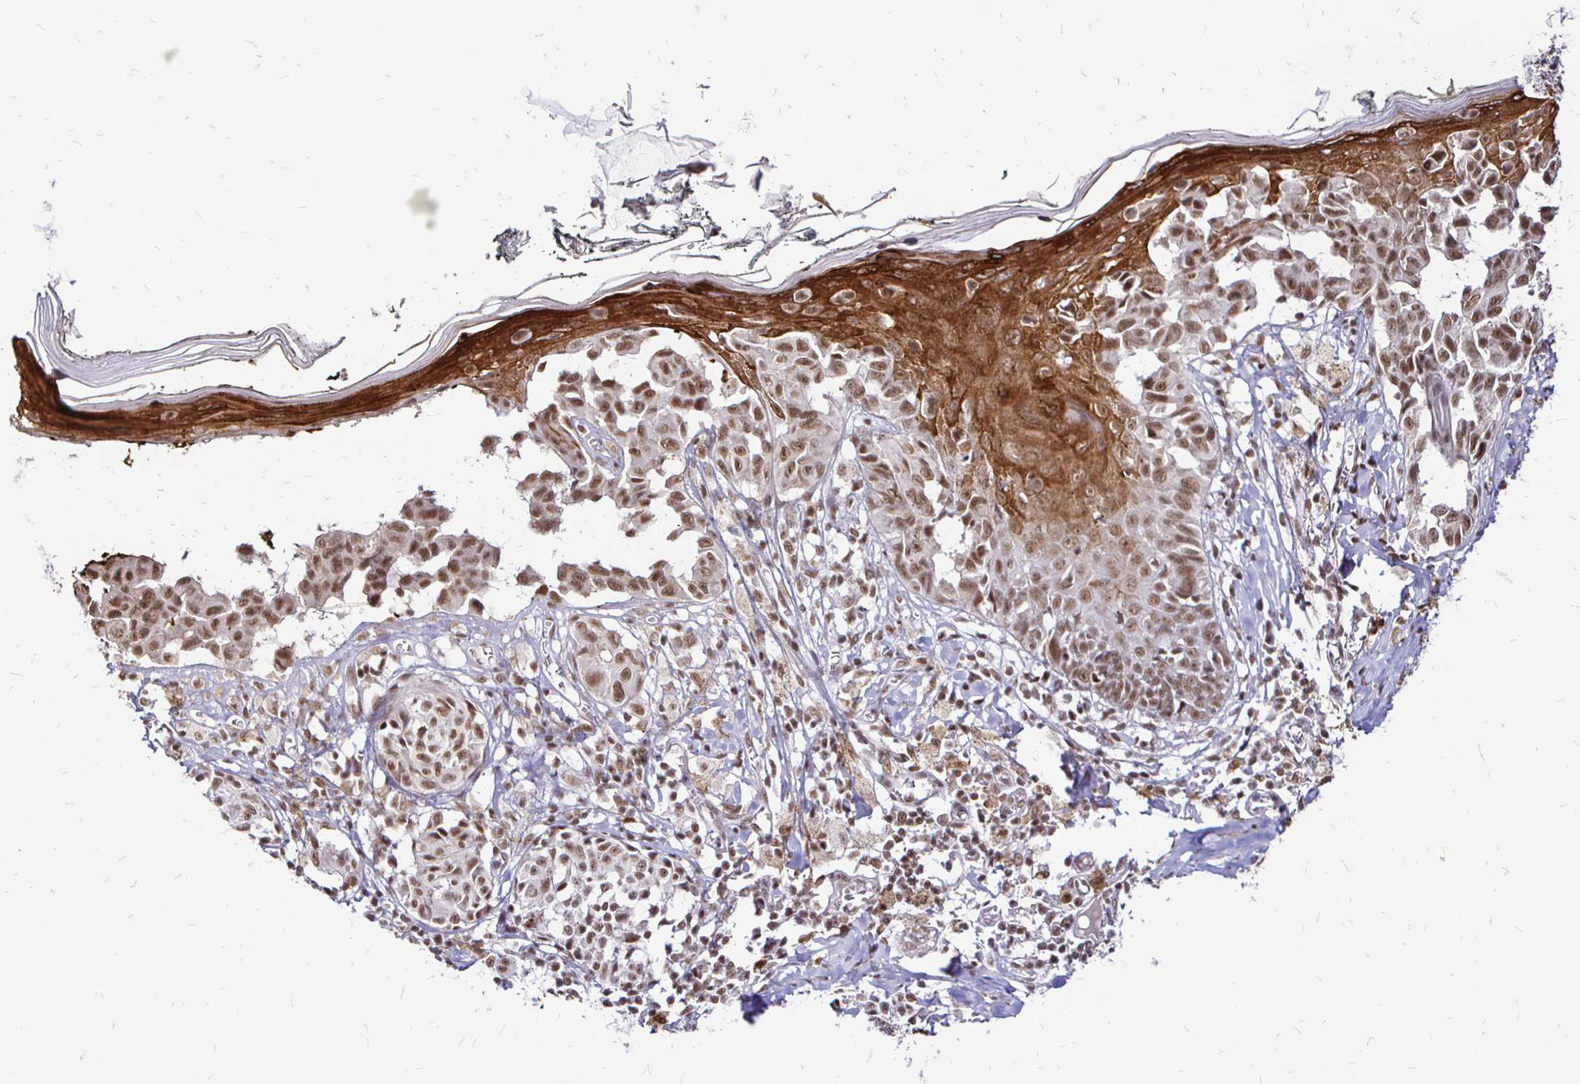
{"staining": {"intensity": "moderate", "quantity": ">75%", "location": "nuclear"}, "tissue": "melanoma", "cell_type": "Tumor cells", "image_type": "cancer", "snomed": [{"axis": "morphology", "description": "Malignant melanoma, NOS"}, {"axis": "topography", "description": "Skin"}], "caption": "Moderate nuclear protein staining is appreciated in about >75% of tumor cells in malignant melanoma.", "gene": "SIN3A", "patient": {"sex": "female", "age": 43}}